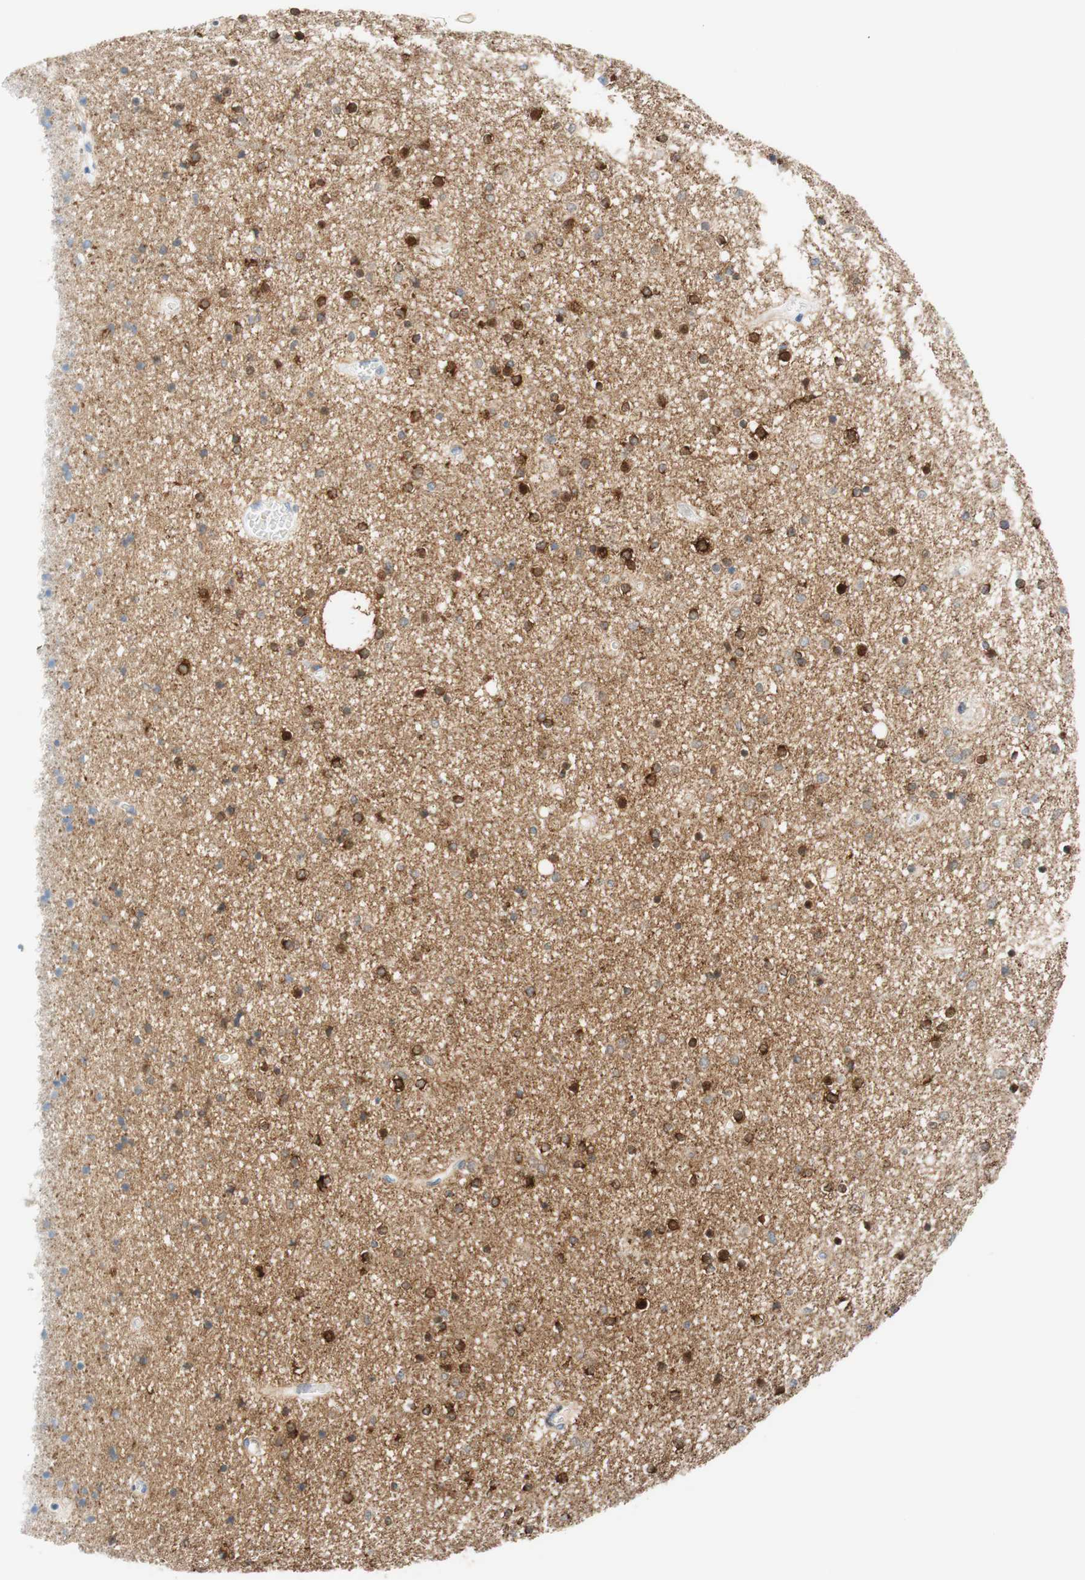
{"staining": {"intensity": "strong", "quantity": "25%-75%", "location": "cytoplasmic/membranous,nuclear"}, "tissue": "caudate", "cell_type": "Glial cells", "image_type": "normal", "snomed": [{"axis": "morphology", "description": "Normal tissue, NOS"}, {"axis": "topography", "description": "Lateral ventricle wall"}], "caption": "The image exhibits staining of unremarkable caudate, revealing strong cytoplasmic/membranous,nuclear protein staining (brown color) within glial cells.", "gene": "STMN1", "patient": {"sex": "female", "age": 54}}